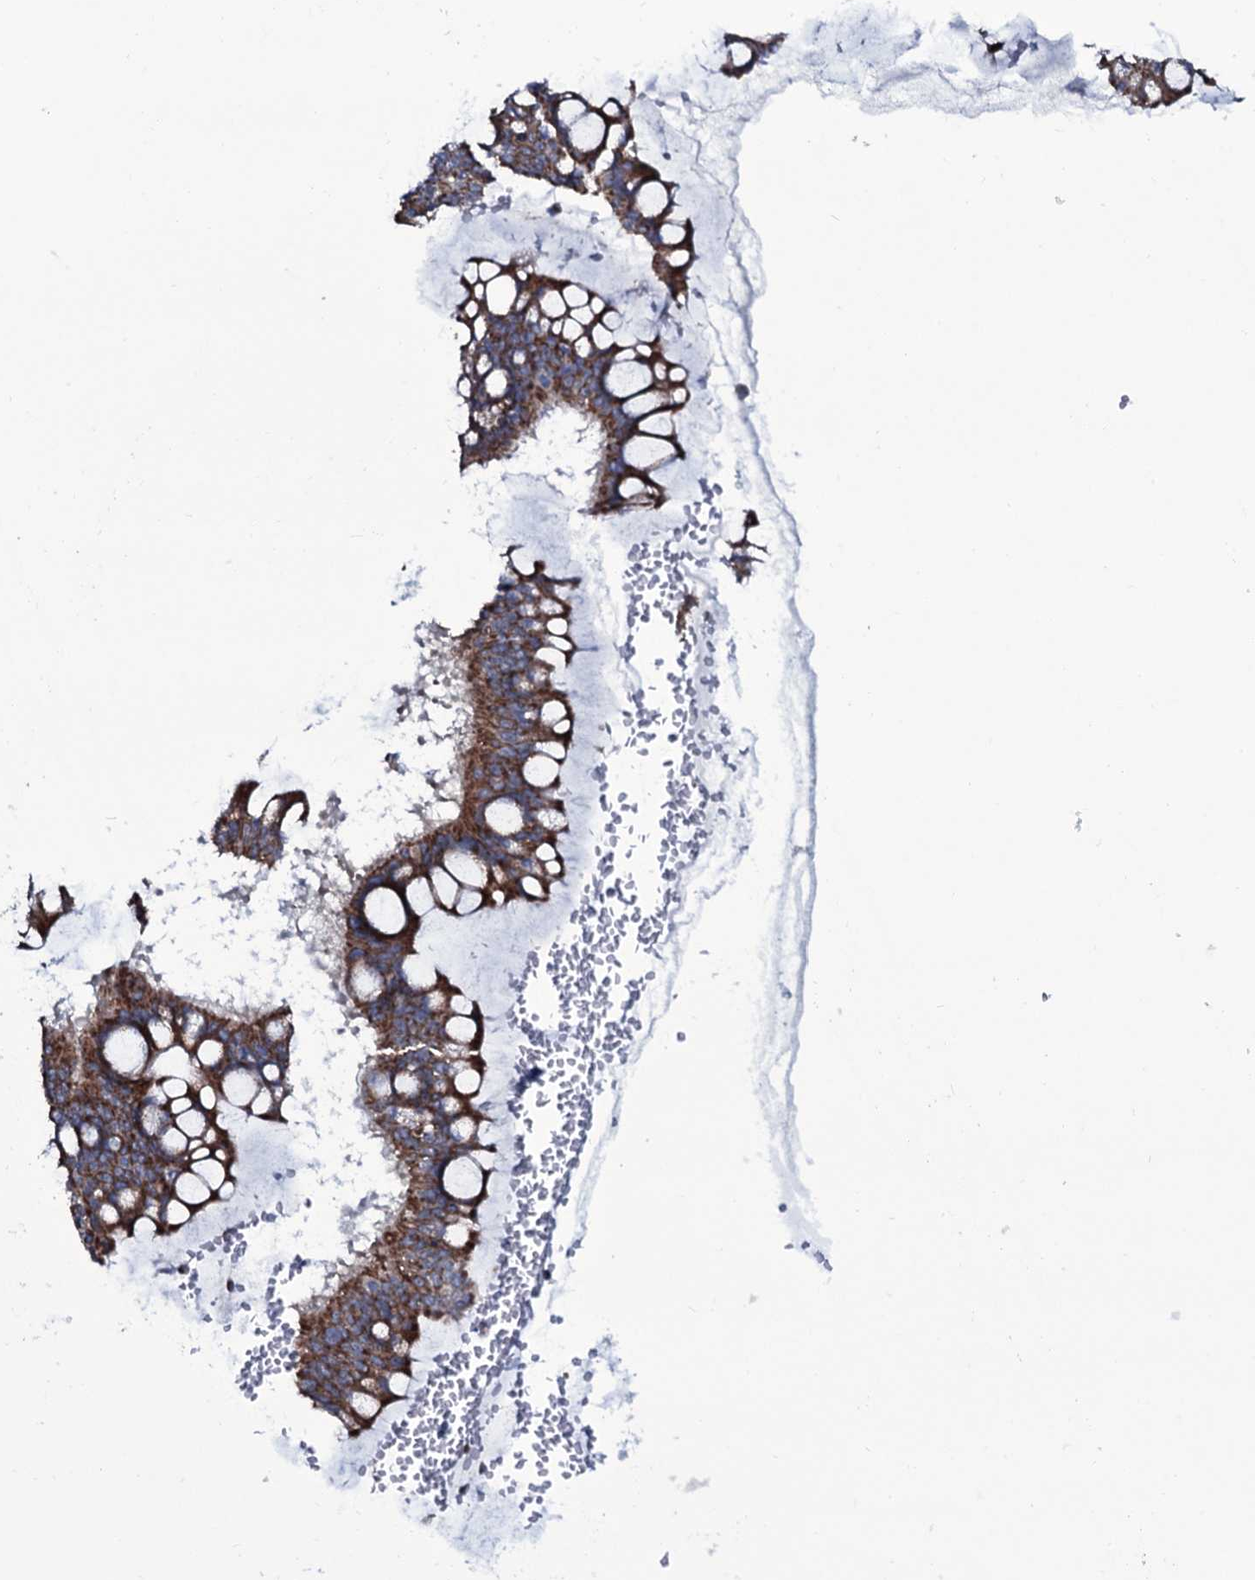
{"staining": {"intensity": "strong", "quantity": "25%-75%", "location": "cytoplasmic/membranous"}, "tissue": "ovarian cancer", "cell_type": "Tumor cells", "image_type": "cancer", "snomed": [{"axis": "morphology", "description": "Cystadenocarcinoma, mucinous, NOS"}, {"axis": "topography", "description": "Ovary"}], "caption": "Human mucinous cystadenocarcinoma (ovarian) stained with a brown dye displays strong cytoplasmic/membranous positive expression in about 25%-75% of tumor cells.", "gene": "WIPF3", "patient": {"sex": "female", "age": 73}}